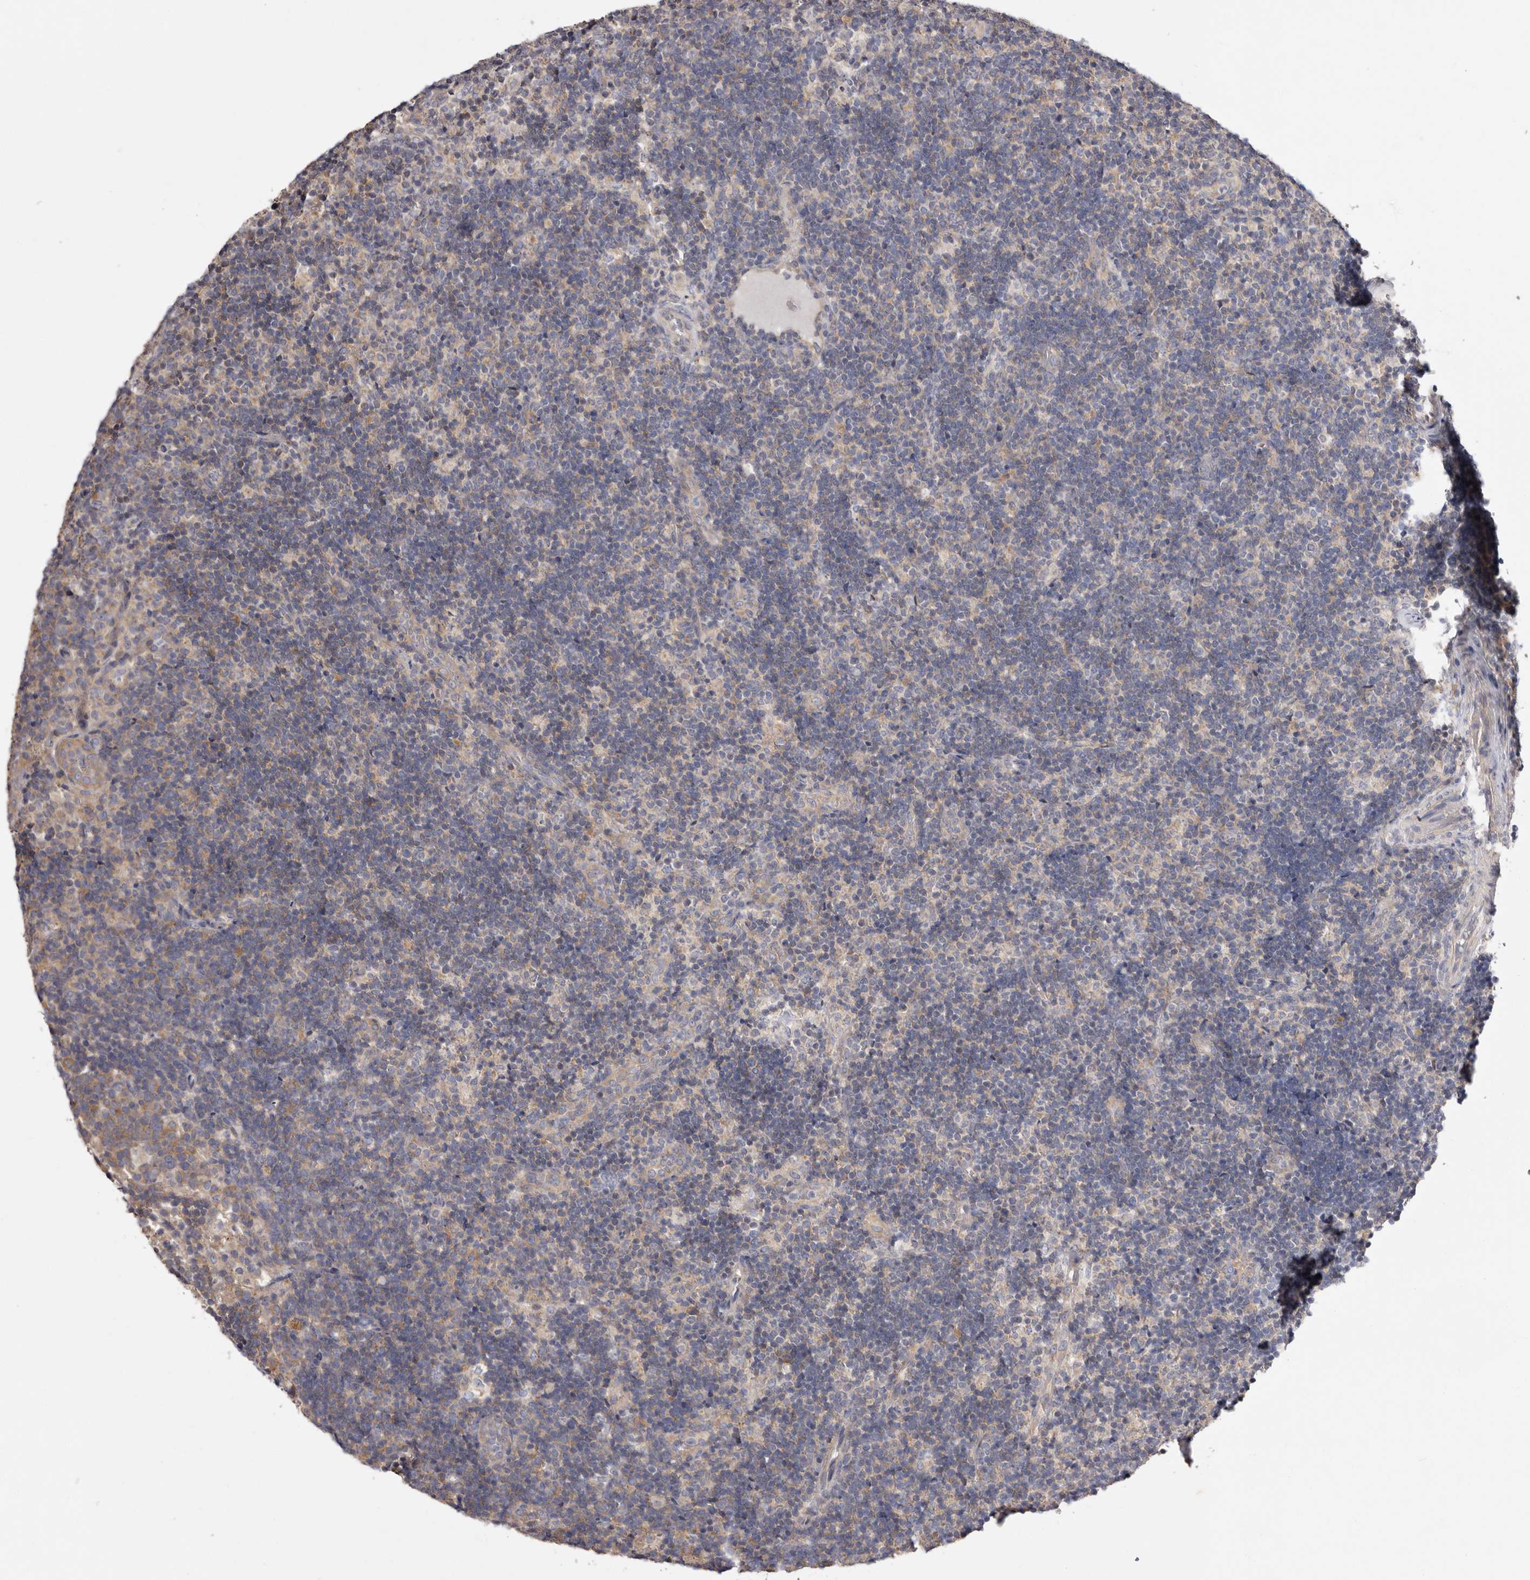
{"staining": {"intensity": "negative", "quantity": "none", "location": "none"}, "tissue": "lymph node", "cell_type": "Germinal center cells", "image_type": "normal", "snomed": [{"axis": "morphology", "description": "Normal tissue, NOS"}, {"axis": "topography", "description": "Lymph node"}], "caption": "The histopathology image shows no staining of germinal center cells in normal lymph node.", "gene": "FAM167B", "patient": {"sex": "female", "age": 22}}